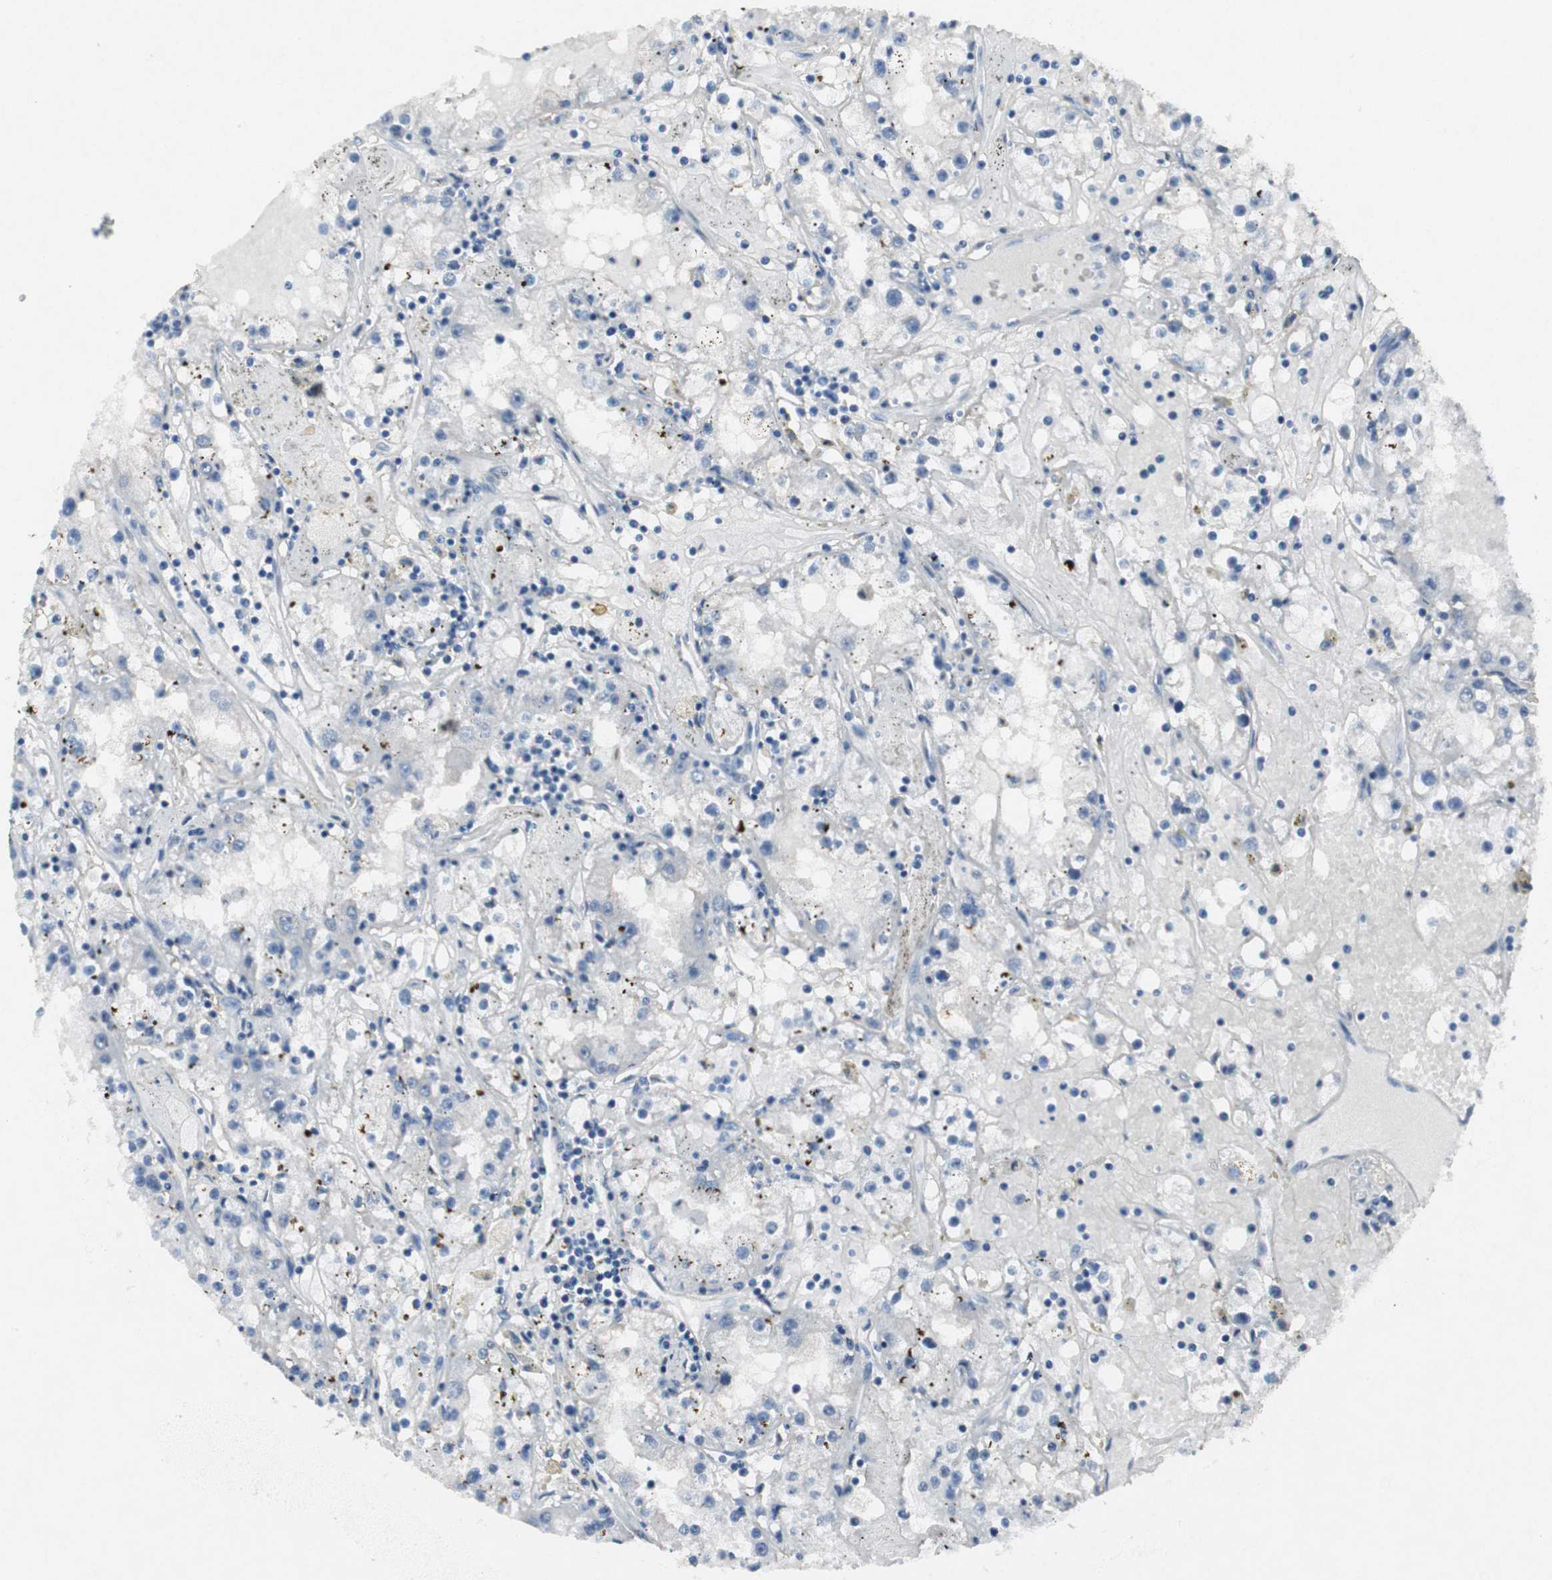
{"staining": {"intensity": "weak", "quantity": "25%-75%", "location": "cytoplasmic/membranous"}, "tissue": "renal cancer", "cell_type": "Tumor cells", "image_type": "cancer", "snomed": [{"axis": "morphology", "description": "Adenocarcinoma, NOS"}, {"axis": "topography", "description": "Kidney"}], "caption": "Immunohistochemistry micrograph of neoplastic tissue: human renal adenocarcinoma stained using IHC reveals low levels of weak protein expression localized specifically in the cytoplasmic/membranous of tumor cells, appearing as a cytoplasmic/membranous brown color.", "gene": "LRP2", "patient": {"sex": "male", "age": 56}}